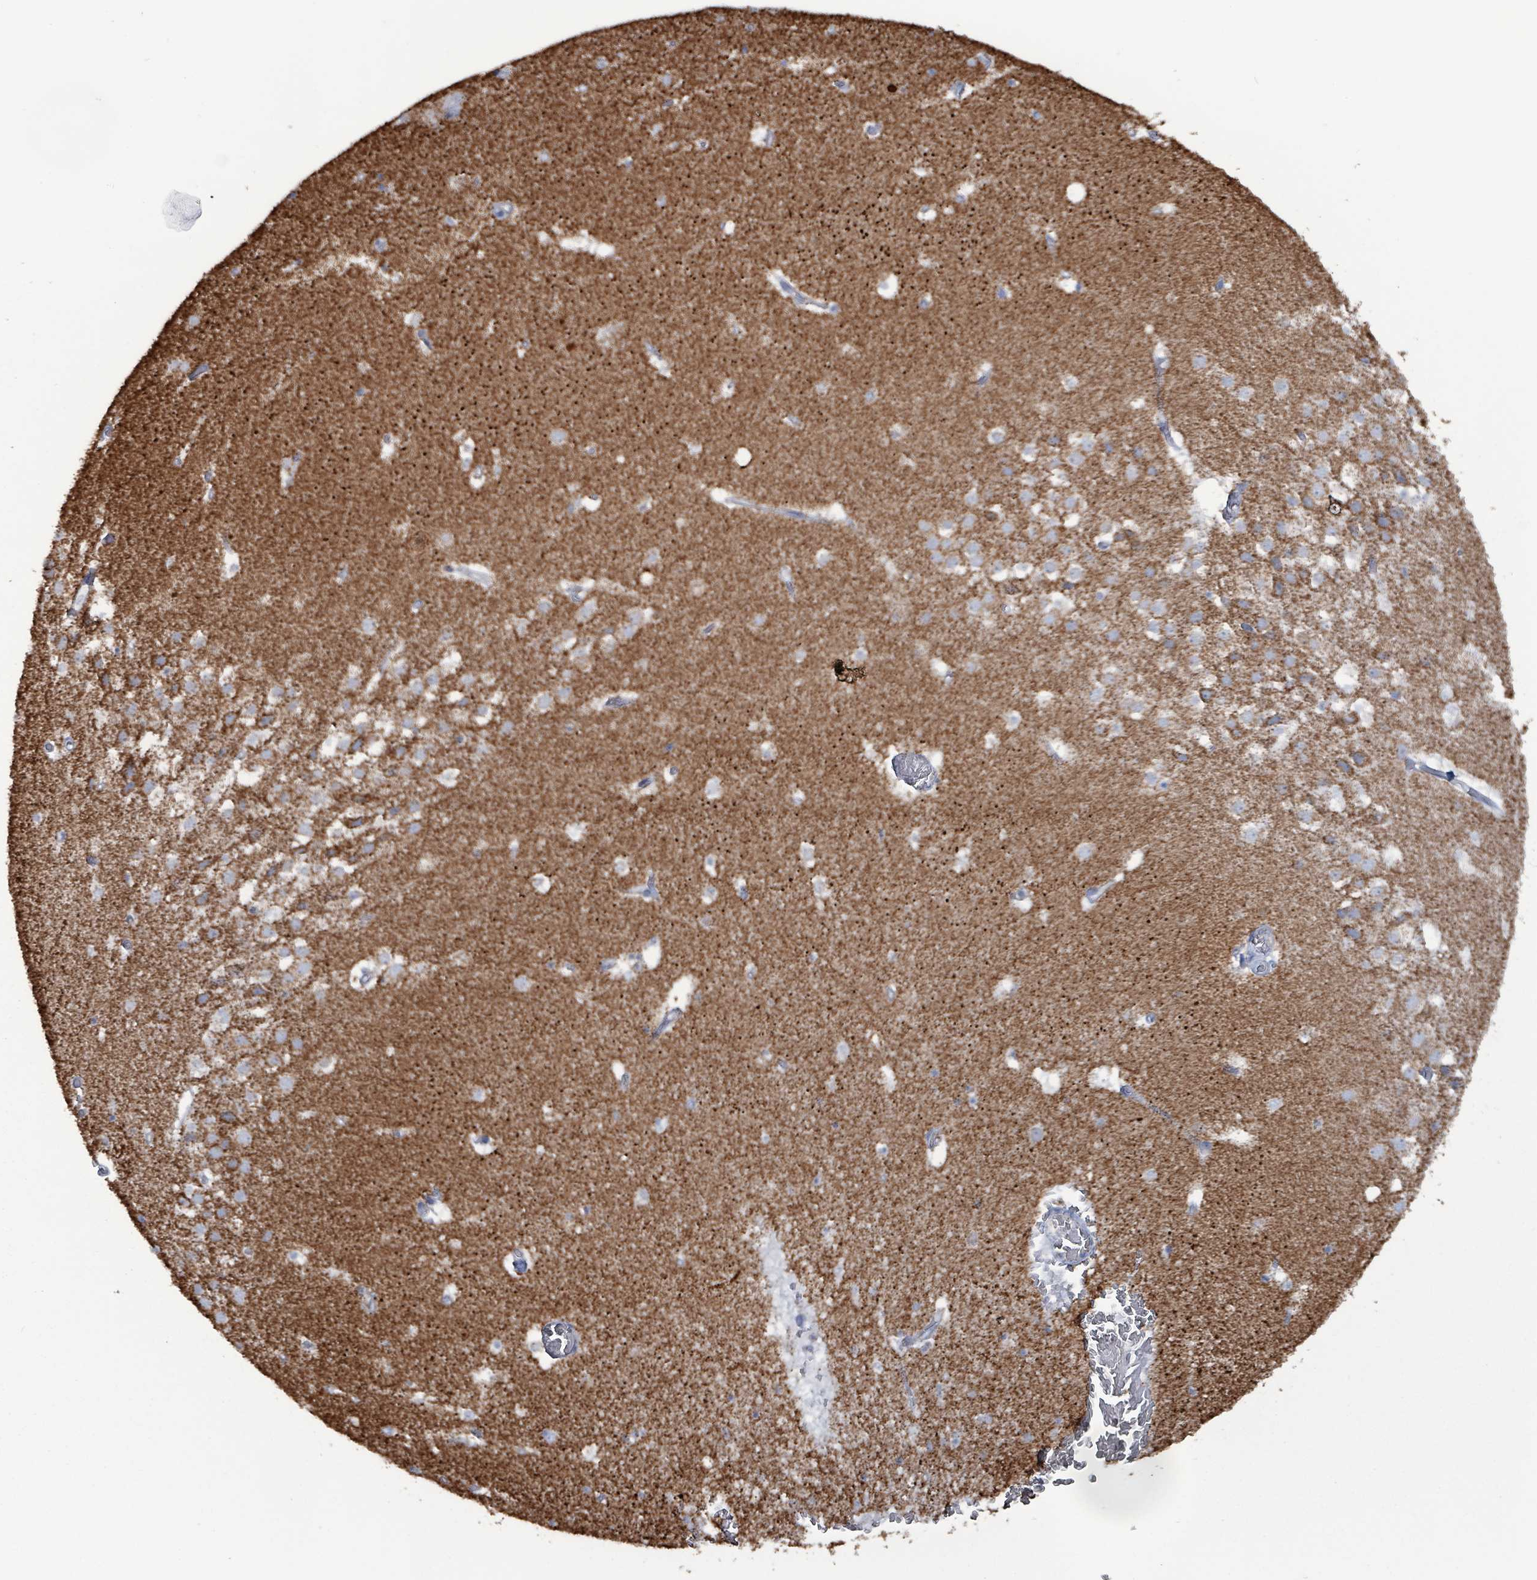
{"staining": {"intensity": "negative", "quantity": "none", "location": "none"}, "tissue": "hippocampus", "cell_type": "Glial cells", "image_type": "normal", "snomed": [{"axis": "morphology", "description": "Normal tissue, NOS"}, {"axis": "topography", "description": "Hippocampus"}], "caption": "A high-resolution image shows immunohistochemistry (IHC) staining of benign hippocampus, which demonstrates no significant positivity in glial cells.", "gene": "IDH3B", "patient": {"sex": "female", "age": 52}}